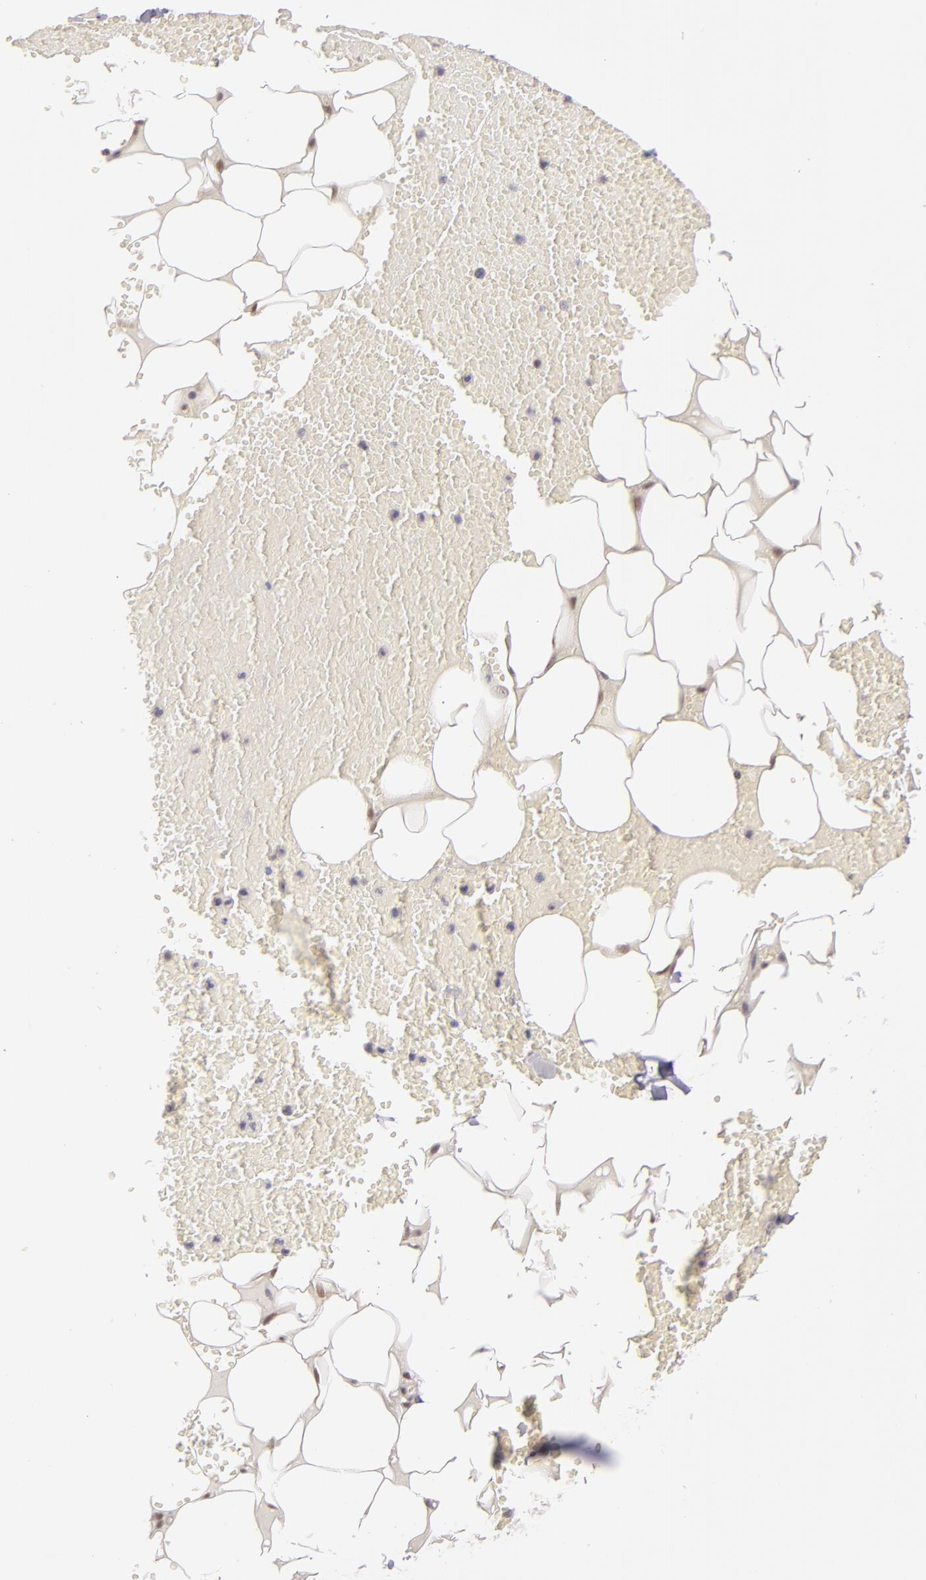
{"staining": {"intensity": "moderate", "quantity": ">75%", "location": "nuclear"}, "tissue": "adipose tissue", "cell_type": "Adipocytes", "image_type": "normal", "snomed": [{"axis": "morphology", "description": "Normal tissue, NOS"}, {"axis": "morphology", "description": "Inflammation, NOS"}, {"axis": "topography", "description": "Lymph node"}, {"axis": "topography", "description": "Peripheral nerve tissue"}], "caption": "Immunohistochemistry (IHC) of normal human adipose tissue demonstrates medium levels of moderate nuclear expression in approximately >75% of adipocytes.", "gene": "ZNF133", "patient": {"sex": "male", "age": 52}}